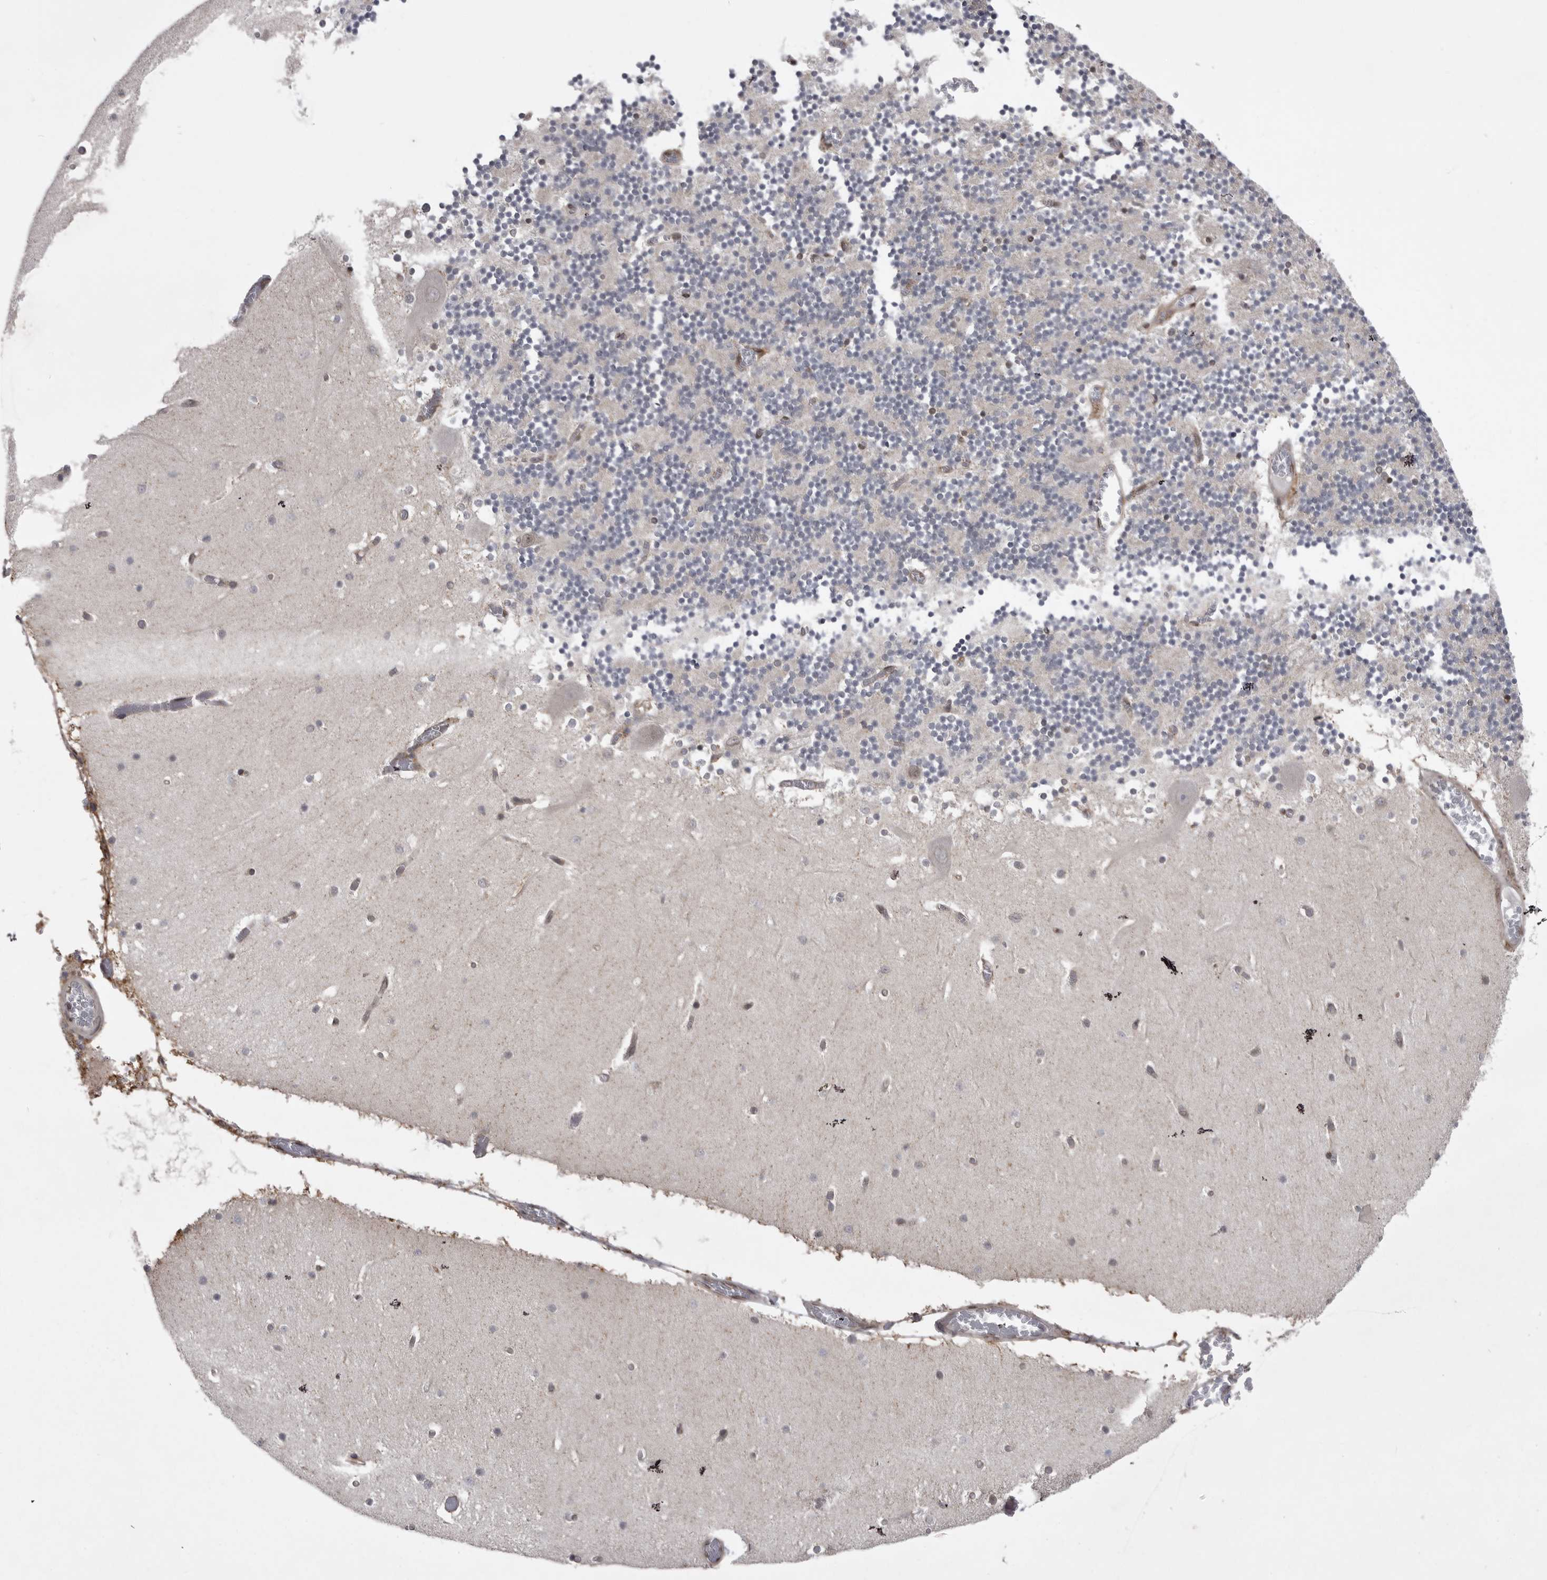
{"staining": {"intensity": "negative", "quantity": "none", "location": "none"}, "tissue": "cerebellum", "cell_type": "Cells in granular layer", "image_type": "normal", "snomed": [{"axis": "morphology", "description": "Normal tissue, NOS"}, {"axis": "topography", "description": "Cerebellum"}], "caption": "Immunohistochemical staining of benign cerebellum reveals no significant expression in cells in granular layer. The staining is performed using DAB (3,3'-diaminobenzidine) brown chromogen with nuclei counter-stained in using hematoxylin.", "gene": "ABL1", "patient": {"sex": "female", "age": 28}}